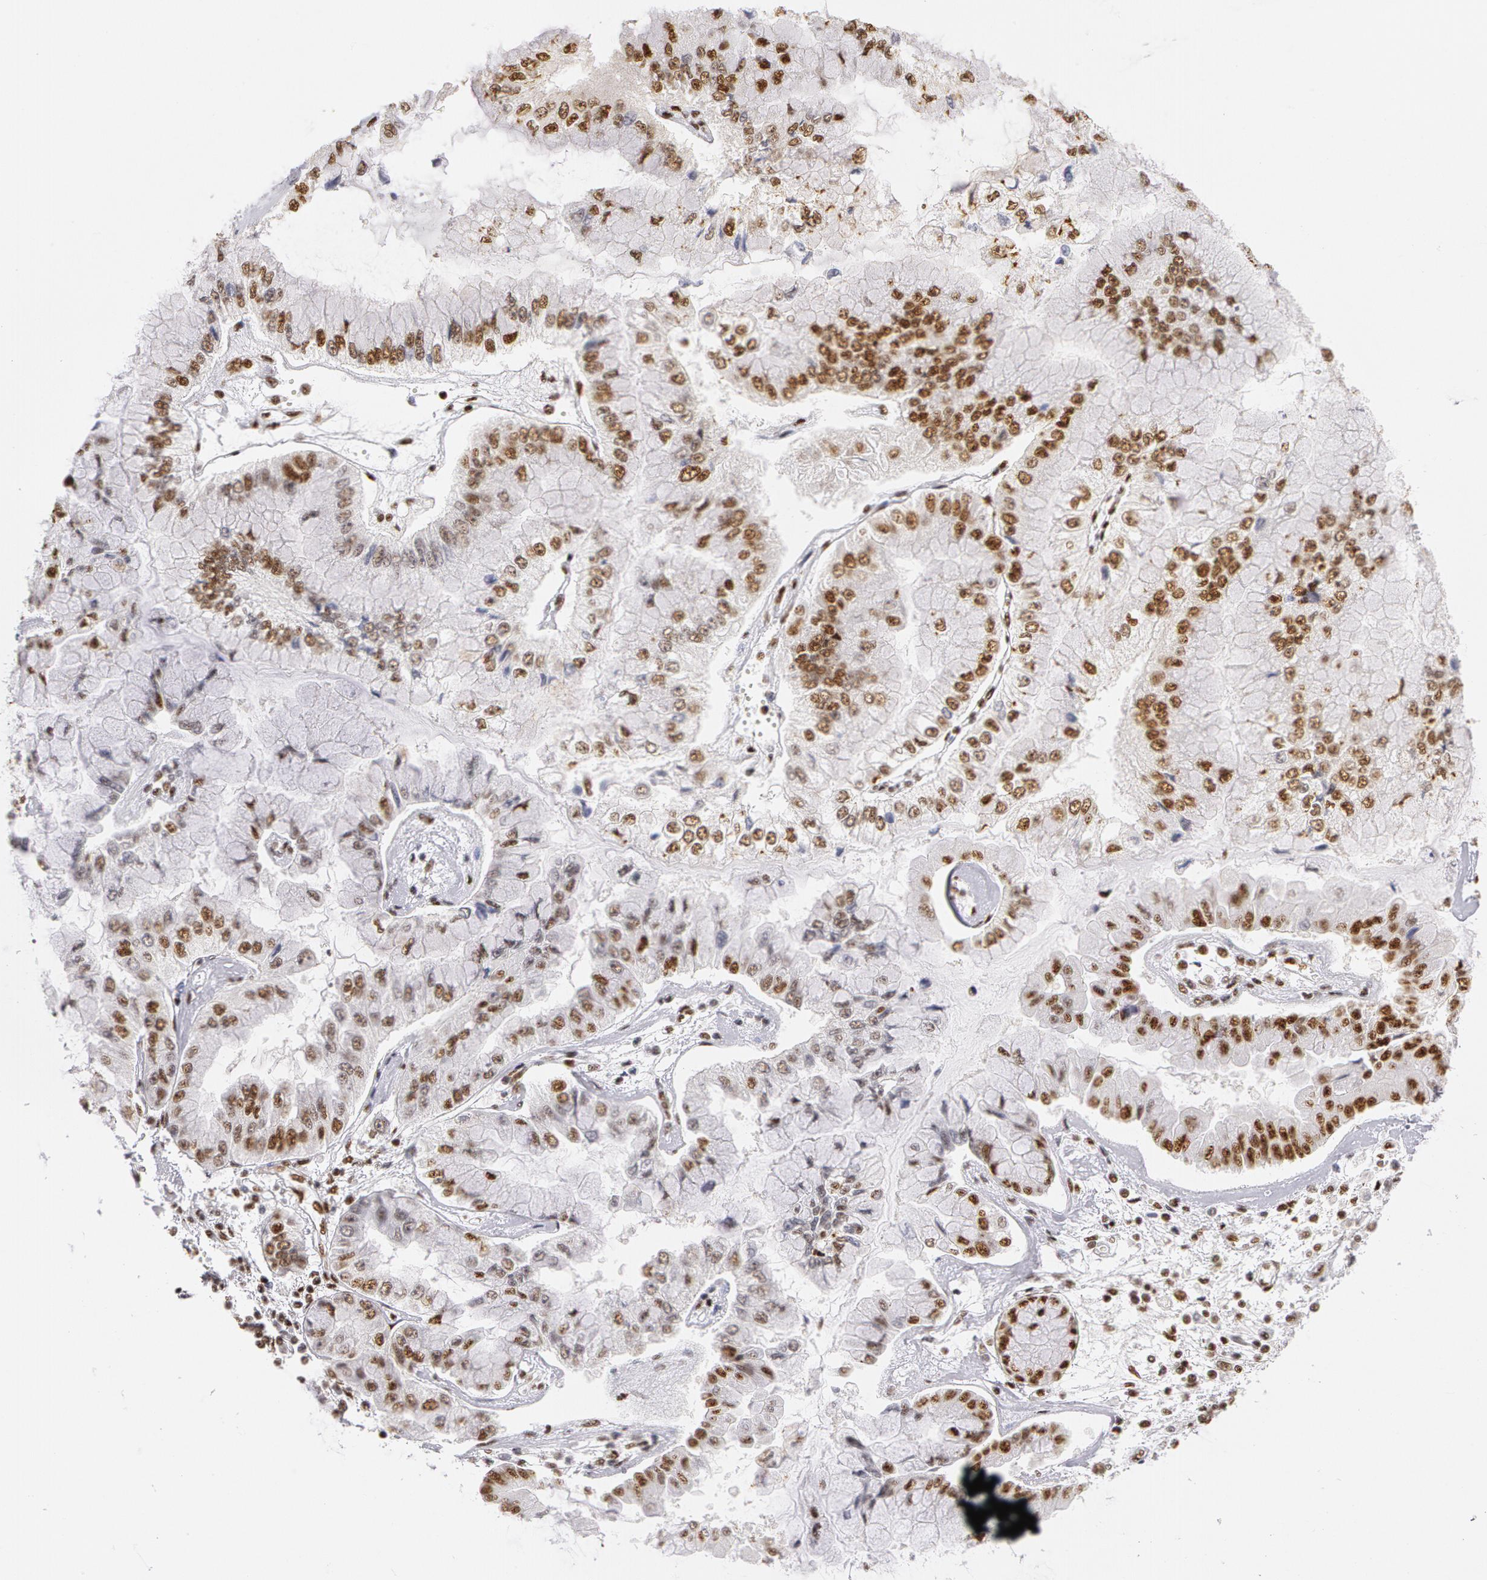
{"staining": {"intensity": "moderate", "quantity": ">75%", "location": "nuclear"}, "tissue": "liver cancer", "cell_type": "Tumor cells", "image_type": "cancer", "snomed": [{"axis": "morphology", "description": "Cholangiocarcinoma"}, {"axis": "topography", "description": "Liver"}], "caption": "The immunohistochemical stain highlights moderate nuclear staining in tumor cells of liver cancer tissue.", "gene": "PNN", "patient": {"sex": "female", "age": 79}}